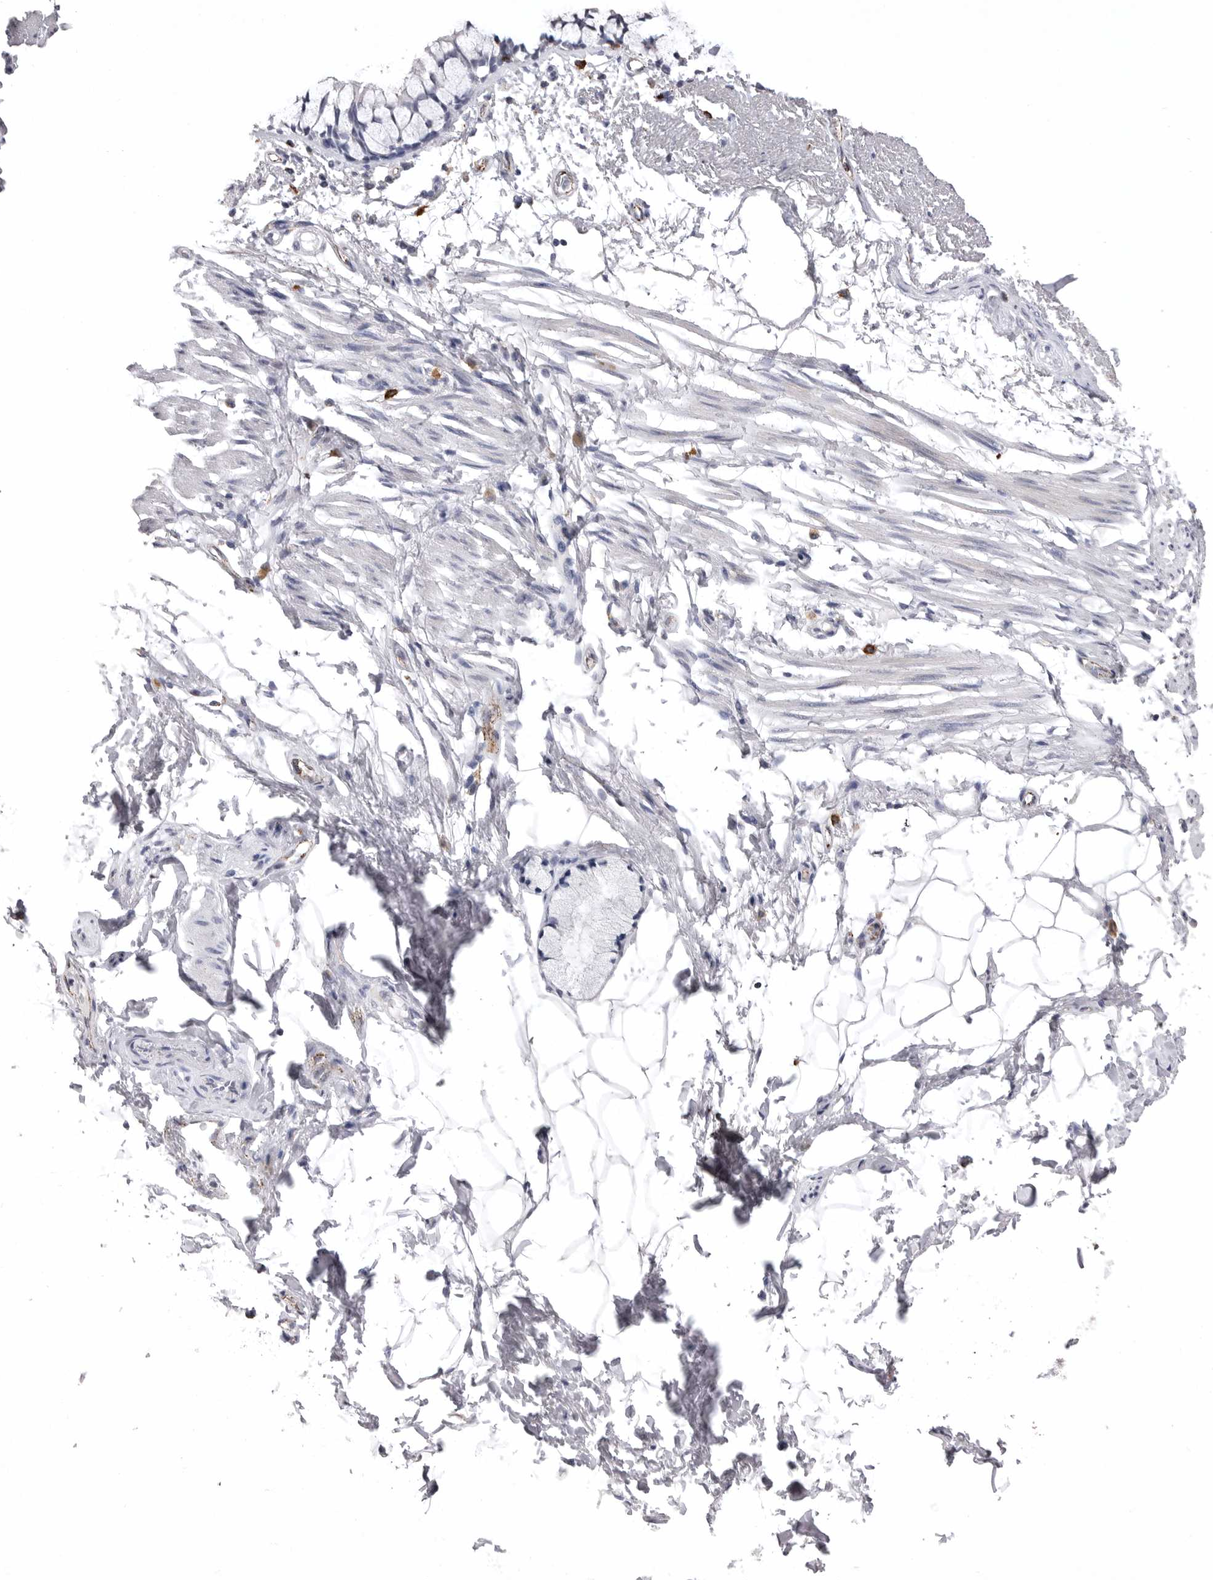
{"staining": {"intensity": "negative", "quantity": "none", "location": "none"}, "tissue": "adipose tissue", "cell_type": "Adipocytes", "image_type": "normal", "snomed": [{"axis": "morphology", "description": "Normal tissue, NOS"}, {"axis": "topography", "description": "Cartilage tissue"}, {"axis": "topography", "description": "Bronchus"}], "caption": "DAB immunohistochemical staining of benign human adipose tissue reveals no significant positivity in adipocytes. The staining was performed using DAB to visualize the protein expression in brown, while the nuclei were stained in blue with hematoxylin (Magnification: 20x).", "gene": "PSPN", "patient": {"sex": "female", "age": 73}}